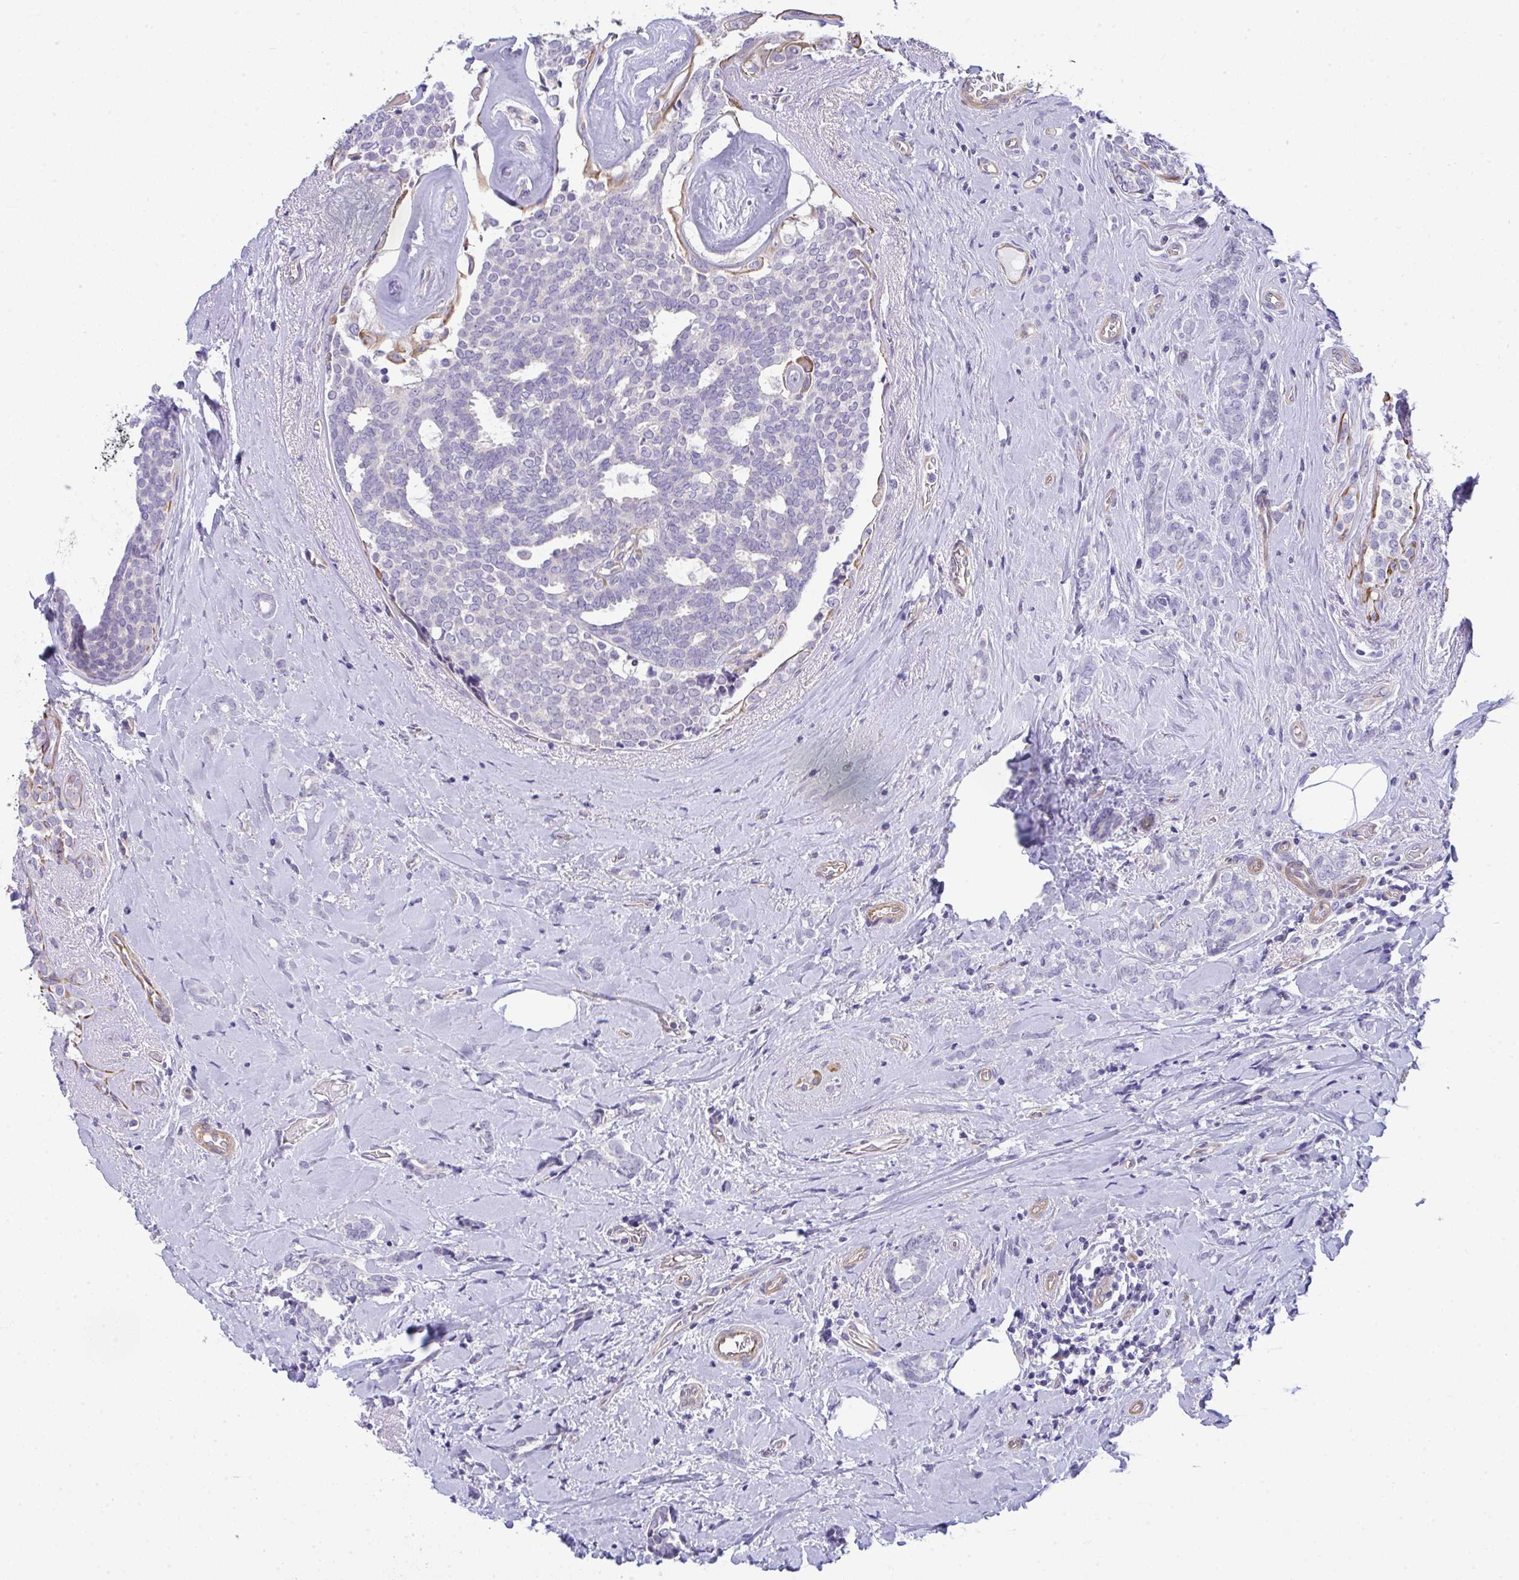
{"staining": {"intensity": "negative", "quantity": "none", "location": "none"}, "tissue": "breast cancer", "cell_type": "Tumor cells", "image_type": "cancer", "snomed": [{"axis": "morphology", "description": "Intraductal carcinoma, in situ"}, {"axis": "morphology", "description": "Duct carcinoma"}, {"axis": "morphology", "description": "Lobular carcinoma, in situ"}, {"axis": "topography", "description": "Breast"}], "caption": "An immunohistochemistry (IHC) histopathology image of intraductal carcinoma,  in situ (breast) is shown. There is no staining in tumor cells of intraductal carcinoma,  in situ (breast).", "gene": "MYL12A", "patient": {"sex": "female", "age": 44}}